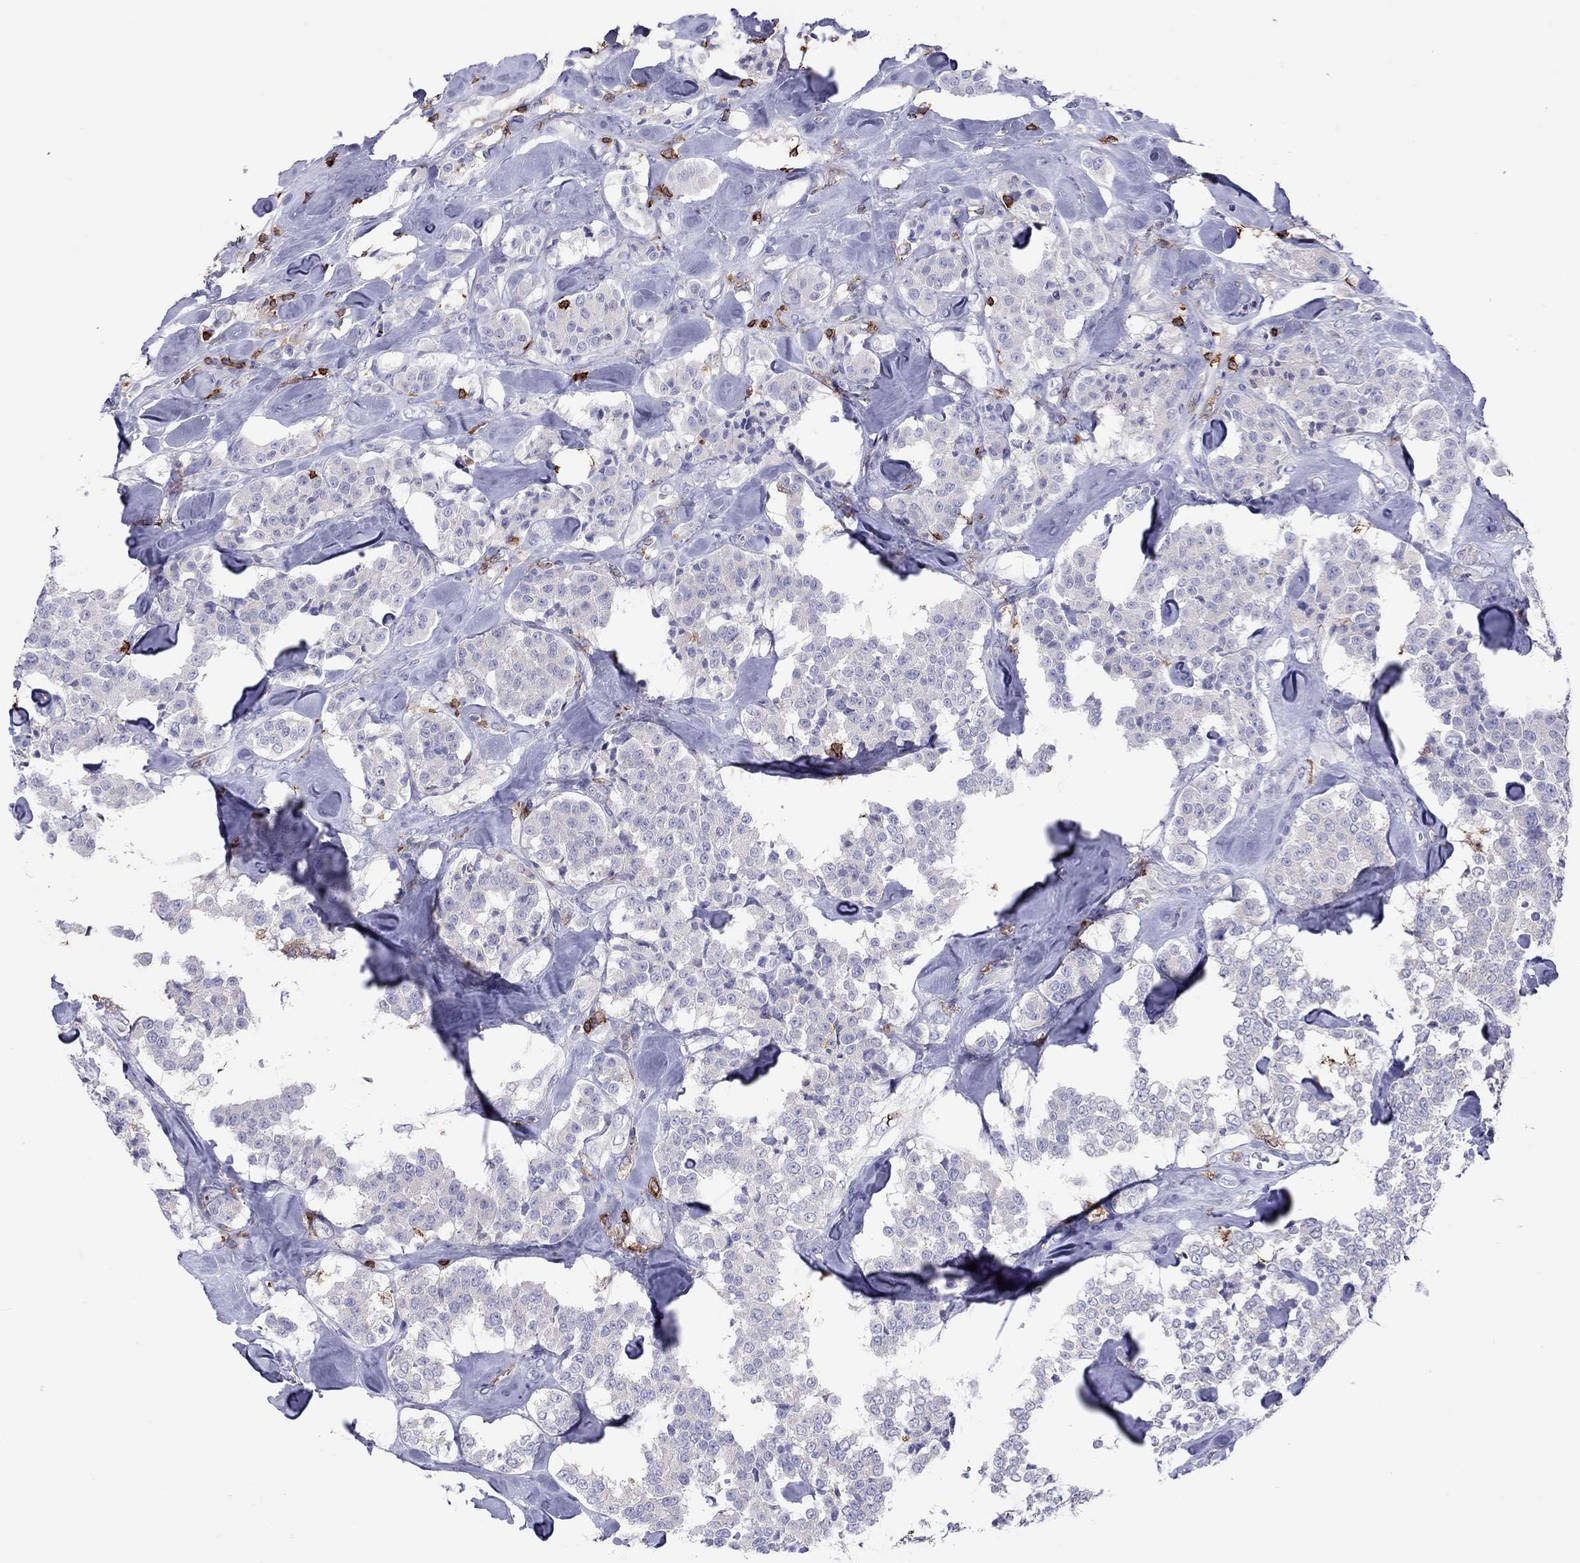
{"staining": {"intensity": "negative", "quantity": "none", "location": "none"}, "tissue": "carcinoid", "cell_type": "Tumor cells", "image_type": "cancer", "snomed": [{"axis": "morphology", "description": "Carcinoid, malignant, NOS"}, {"axis": "topography", "description": "Pancreas"}], "caption": "Tumor cells are negative for protein expression in human malignant carcinoid.", "gene": "MND1", "patient": {"sex": "male", "age": 41}}